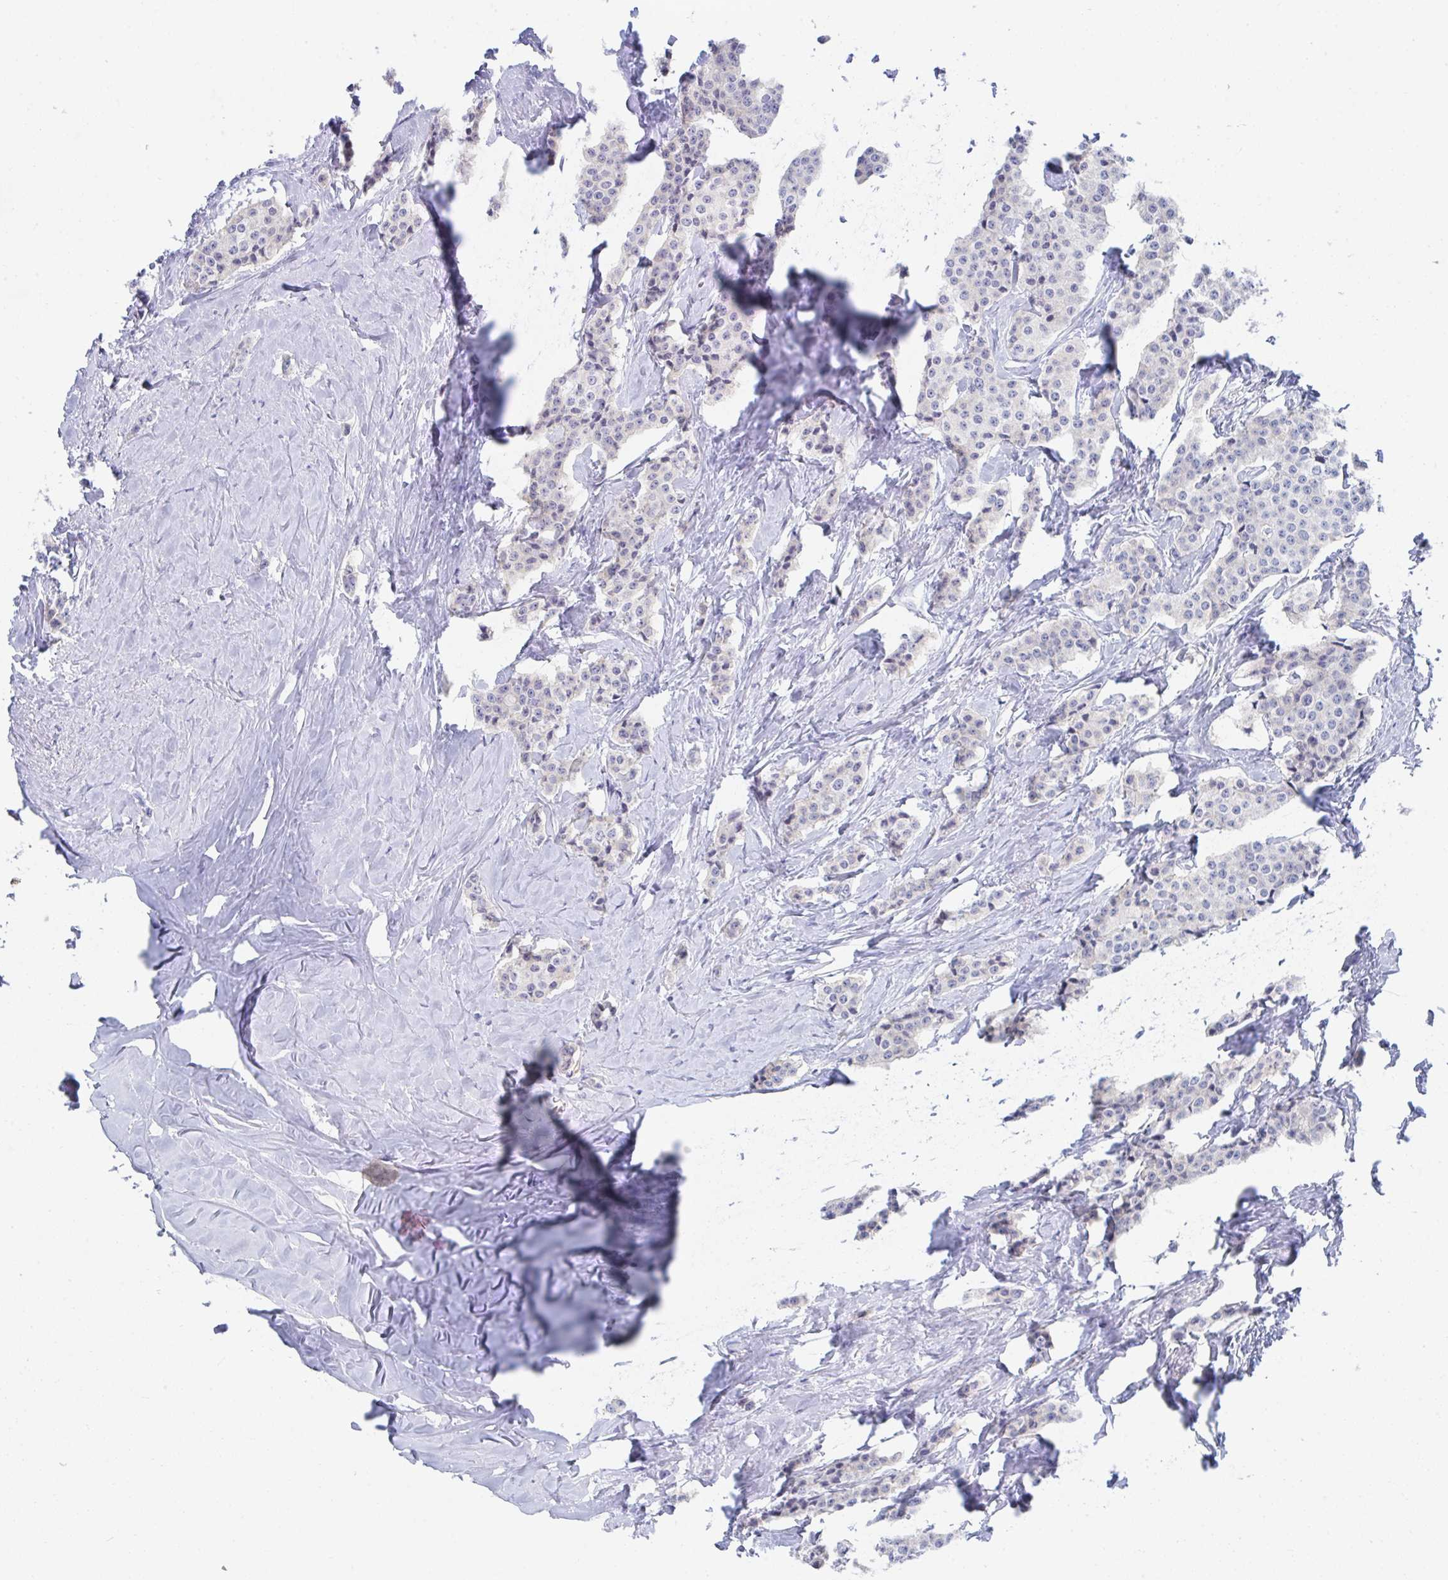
{"staining": {"intensity": "negative", "quantity": "none", "location": "none"}, "tissue": "carcinoid", "cell_type": "Tumor cells", "image_type": "cancer", "snomed": [{"axis": "morphology", "description": "Carcinoid, malignant, NOS"}, {"axis": "topography", "description": "Small intestine"}], "caption": "Malignant carcinoid was stained to show a protein in brown. There is no significant positivity in tumor cells.", "gene": "TNFAIP6", "patient": {"sex": "female", "age": 64}}